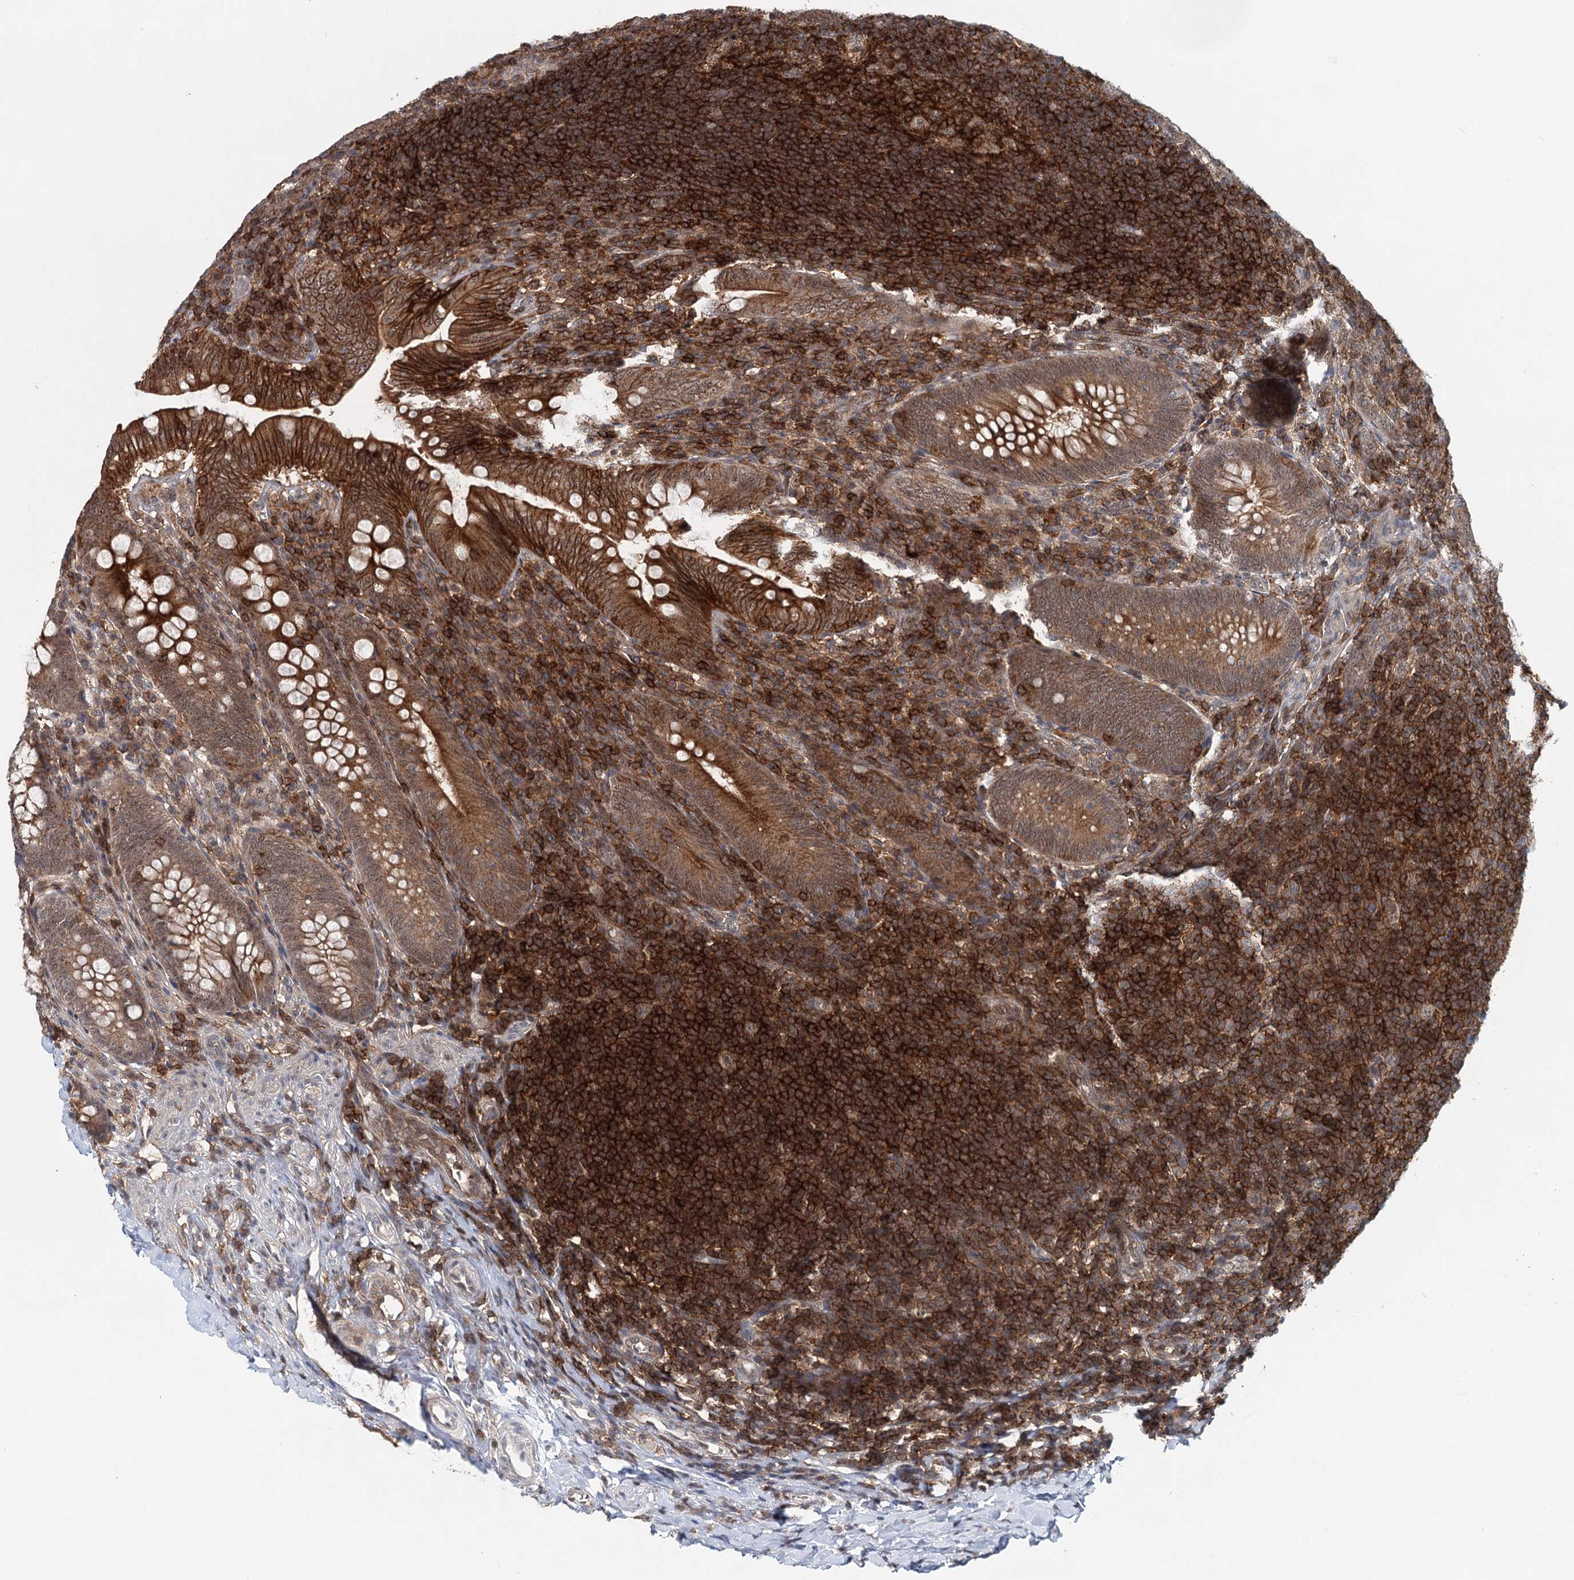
{"staining": {"intensity": "moderate", "quantity": ">75%", "location": "cytoplasmic/membranous"}, "tissue": "appendix", "cell_type": "Glandular cells", "image_type": "normal", "snomed": [{"axis": "morphology", "description": "Normal tissue, NOS"}, {"axis": "topography", "description": "Appendix"}], "caption": "Immunohistochemical staining of unremarkable appendix reveals >75% levels of moderate cytoplasmic/membranous protein expression in approximately >75% of glandular cells.", "gene": "CDC42SE2", "patient": {"sex": "male", "age": 14}}